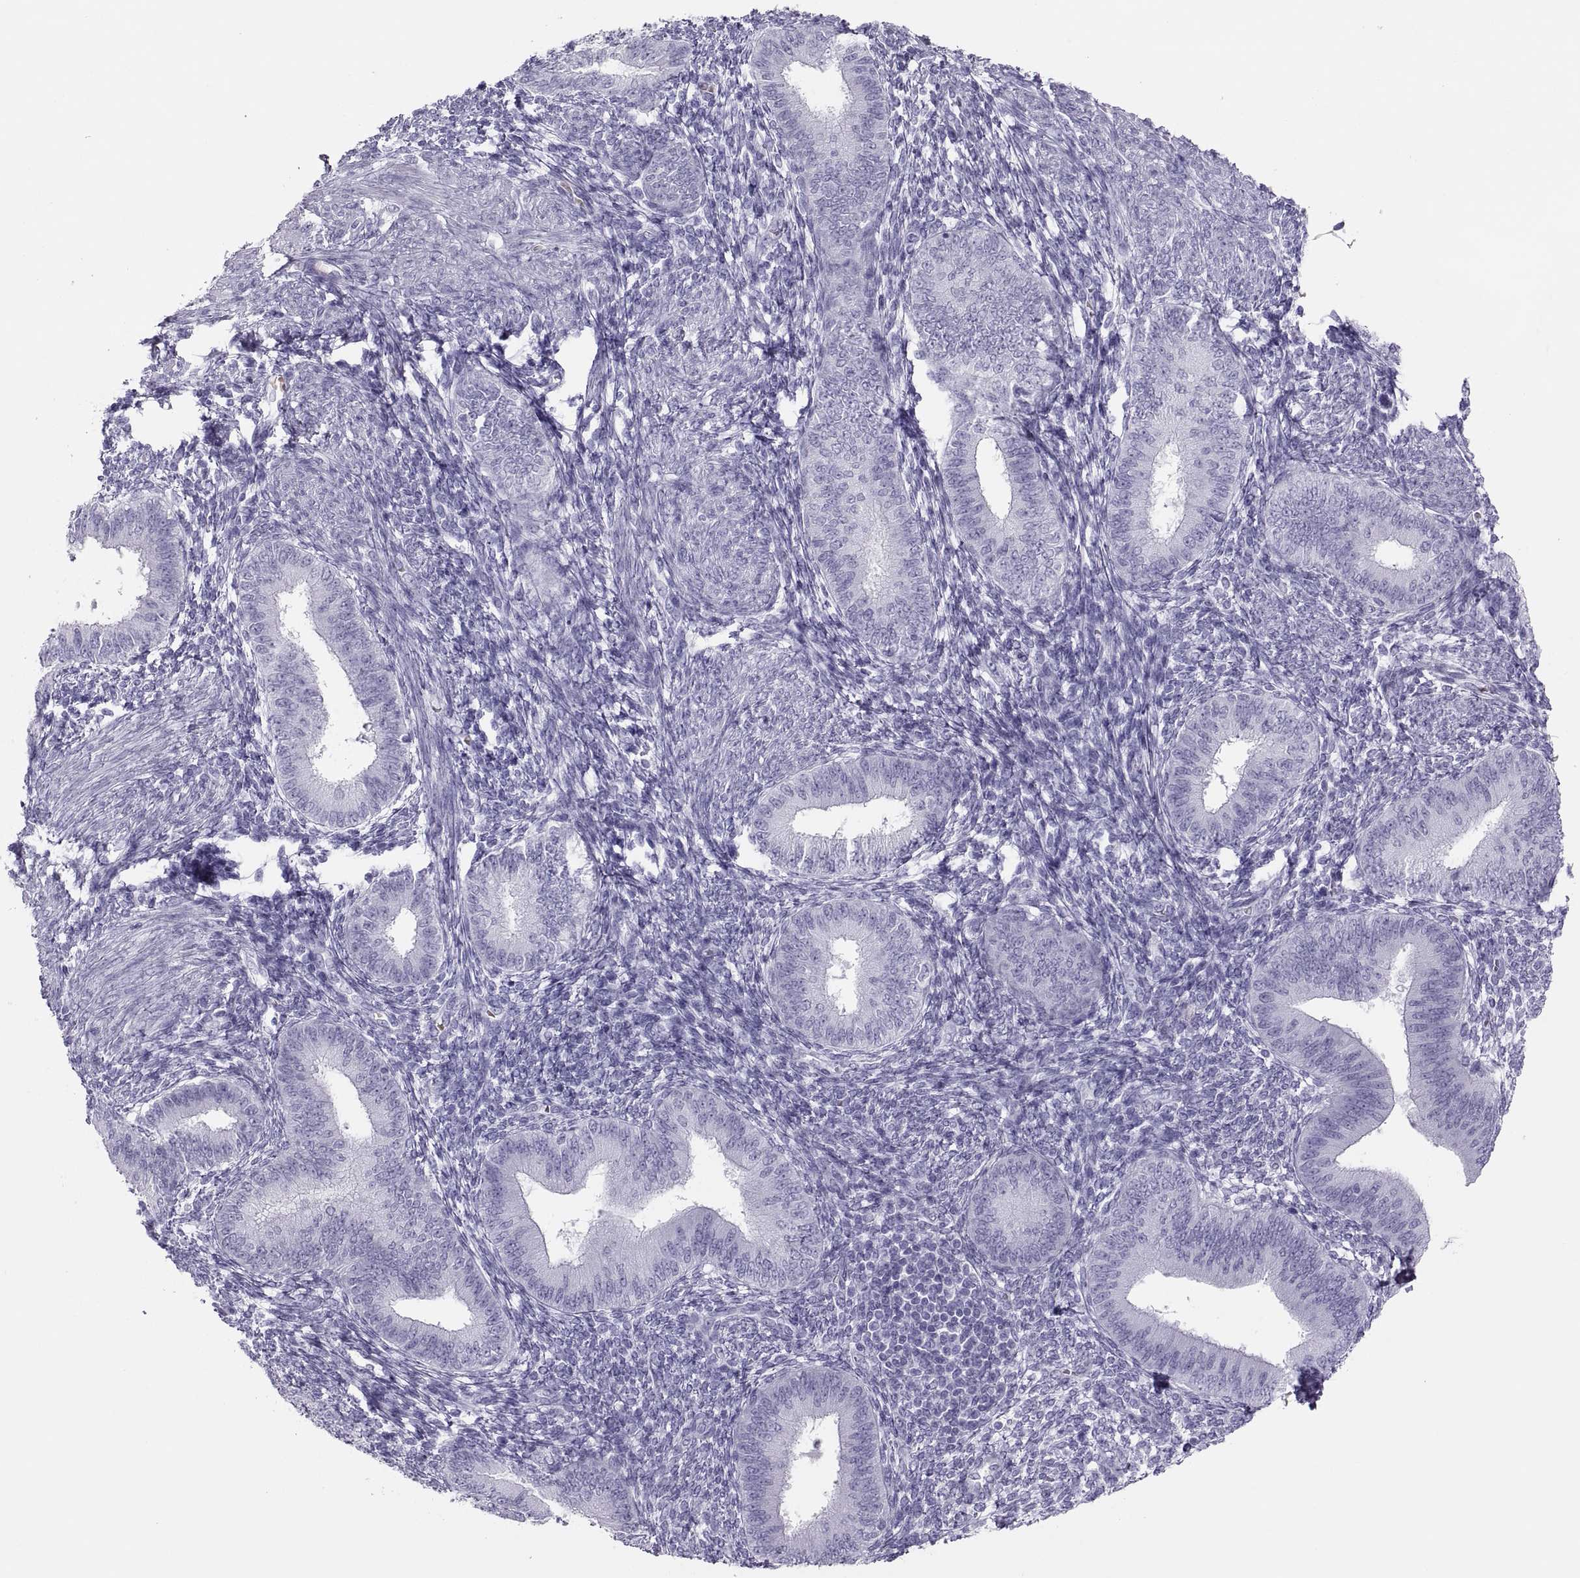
{"staining": {"intensity": "negative", "quantity": "none", "location": "none"}, "tissue": "endometrium", "cell_type": "Cells in endometrial stroma", "image_type": "normal", "snomed": [{"axis": "morphology", "description": "Normal tissue, NOS"}, {"axis": "topography", "description": "Endometrium"}], "caption": "DAB immunohistochemical staining of benign endometrium exhibits no significant staining in cells in endometrial stroma.", "gene": "SEMG1", "patient": {"sex": "female", "age": 39}}